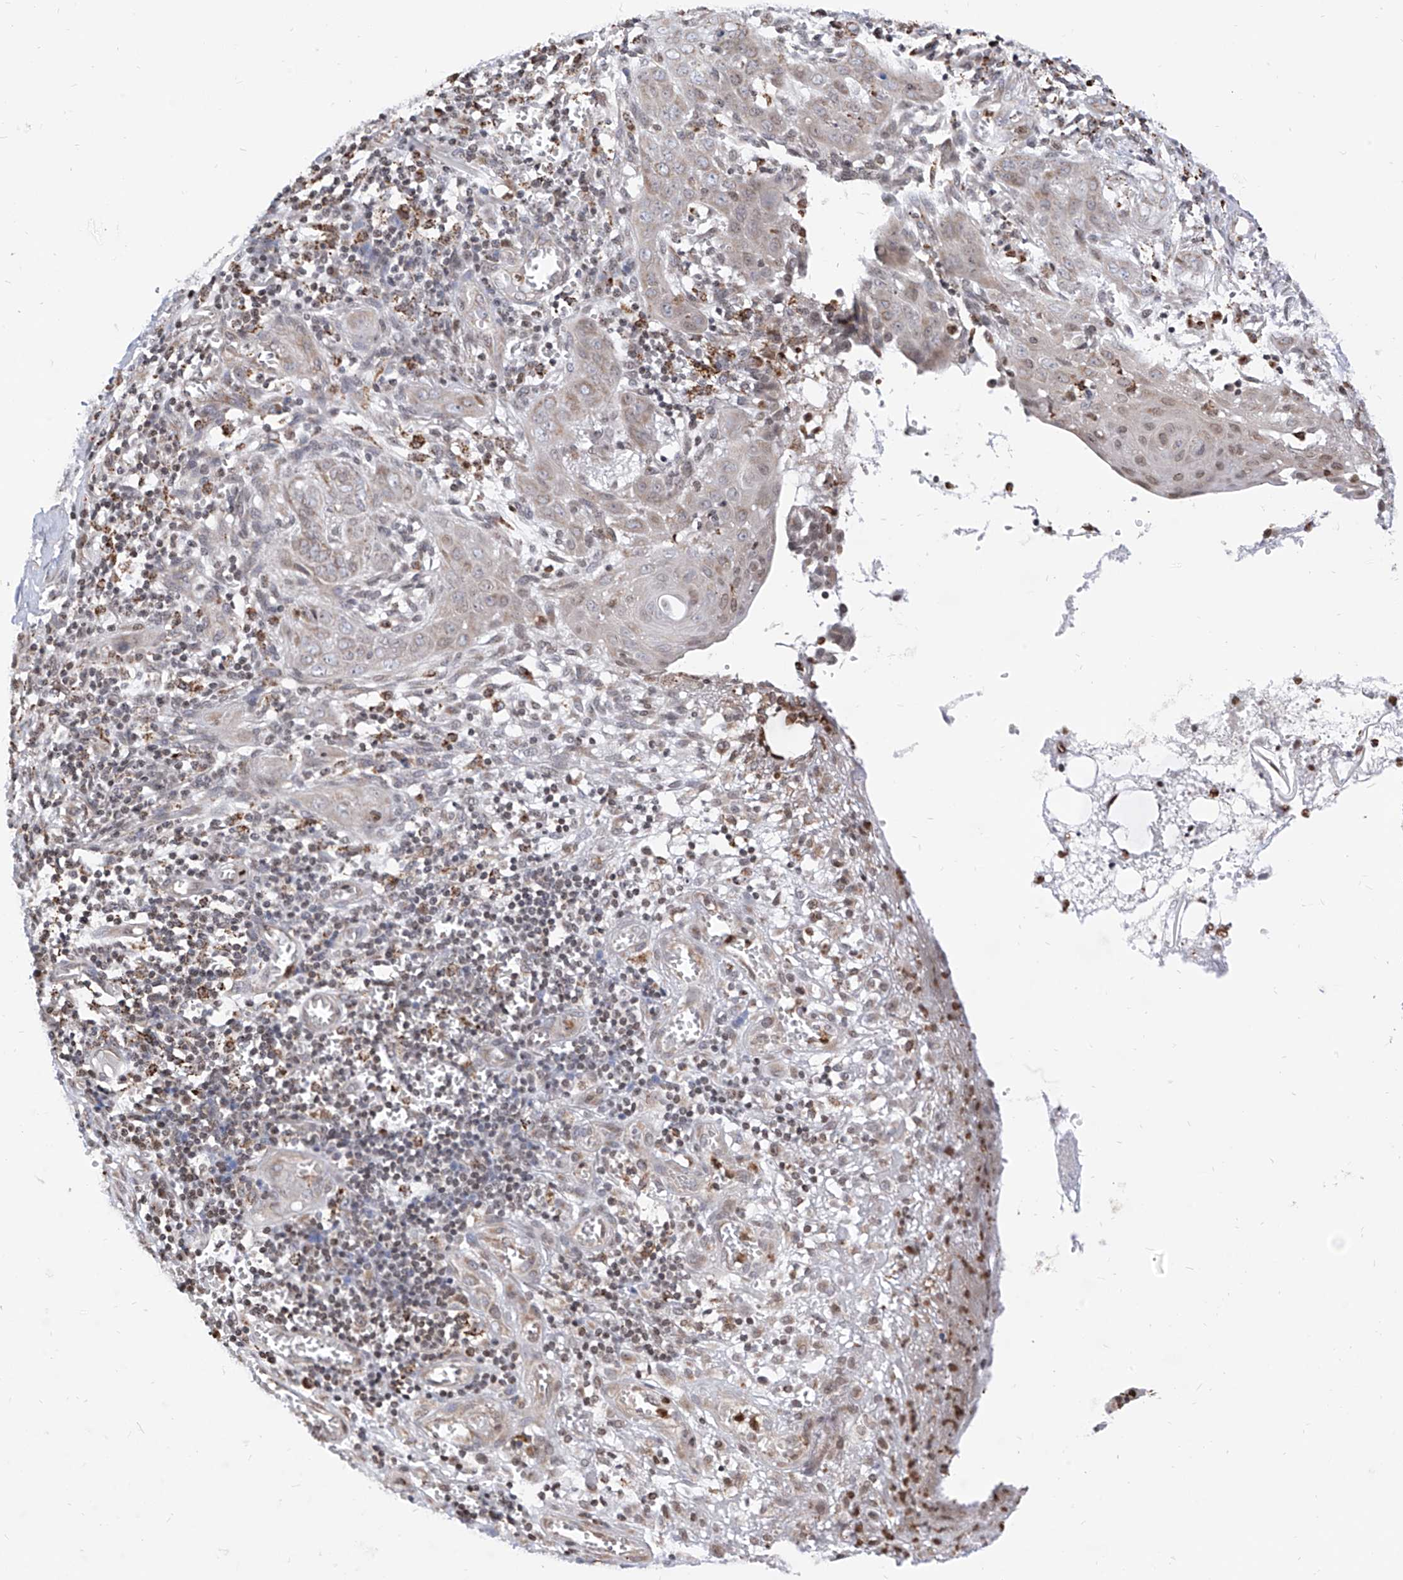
{"staining": {"intensity": "moderate", "quantity": ">75%", "location": "cytoplasmic/membranous"}, "tissue": "skin cancer", "cell_type": "Tumor cells", "image_type": "cancer", "snomed": [{"axis": "morphology", "description": "Basal cell carcinoma"}, {"axis": "topography", "description": "Skin"}], "caption": "Moderate cytoplasmic/membranous expression is identified in approximately >75% of tumor cells in basal cell carcinoma (skin). (Stains: DAB (3,3'-diaminobenzidine) in brown, nuclei in blue, Microscopy: brightfield microscopy at high magnification).", "gene": "TTLL8", "patient": {"sex": "female", "age": 64}}